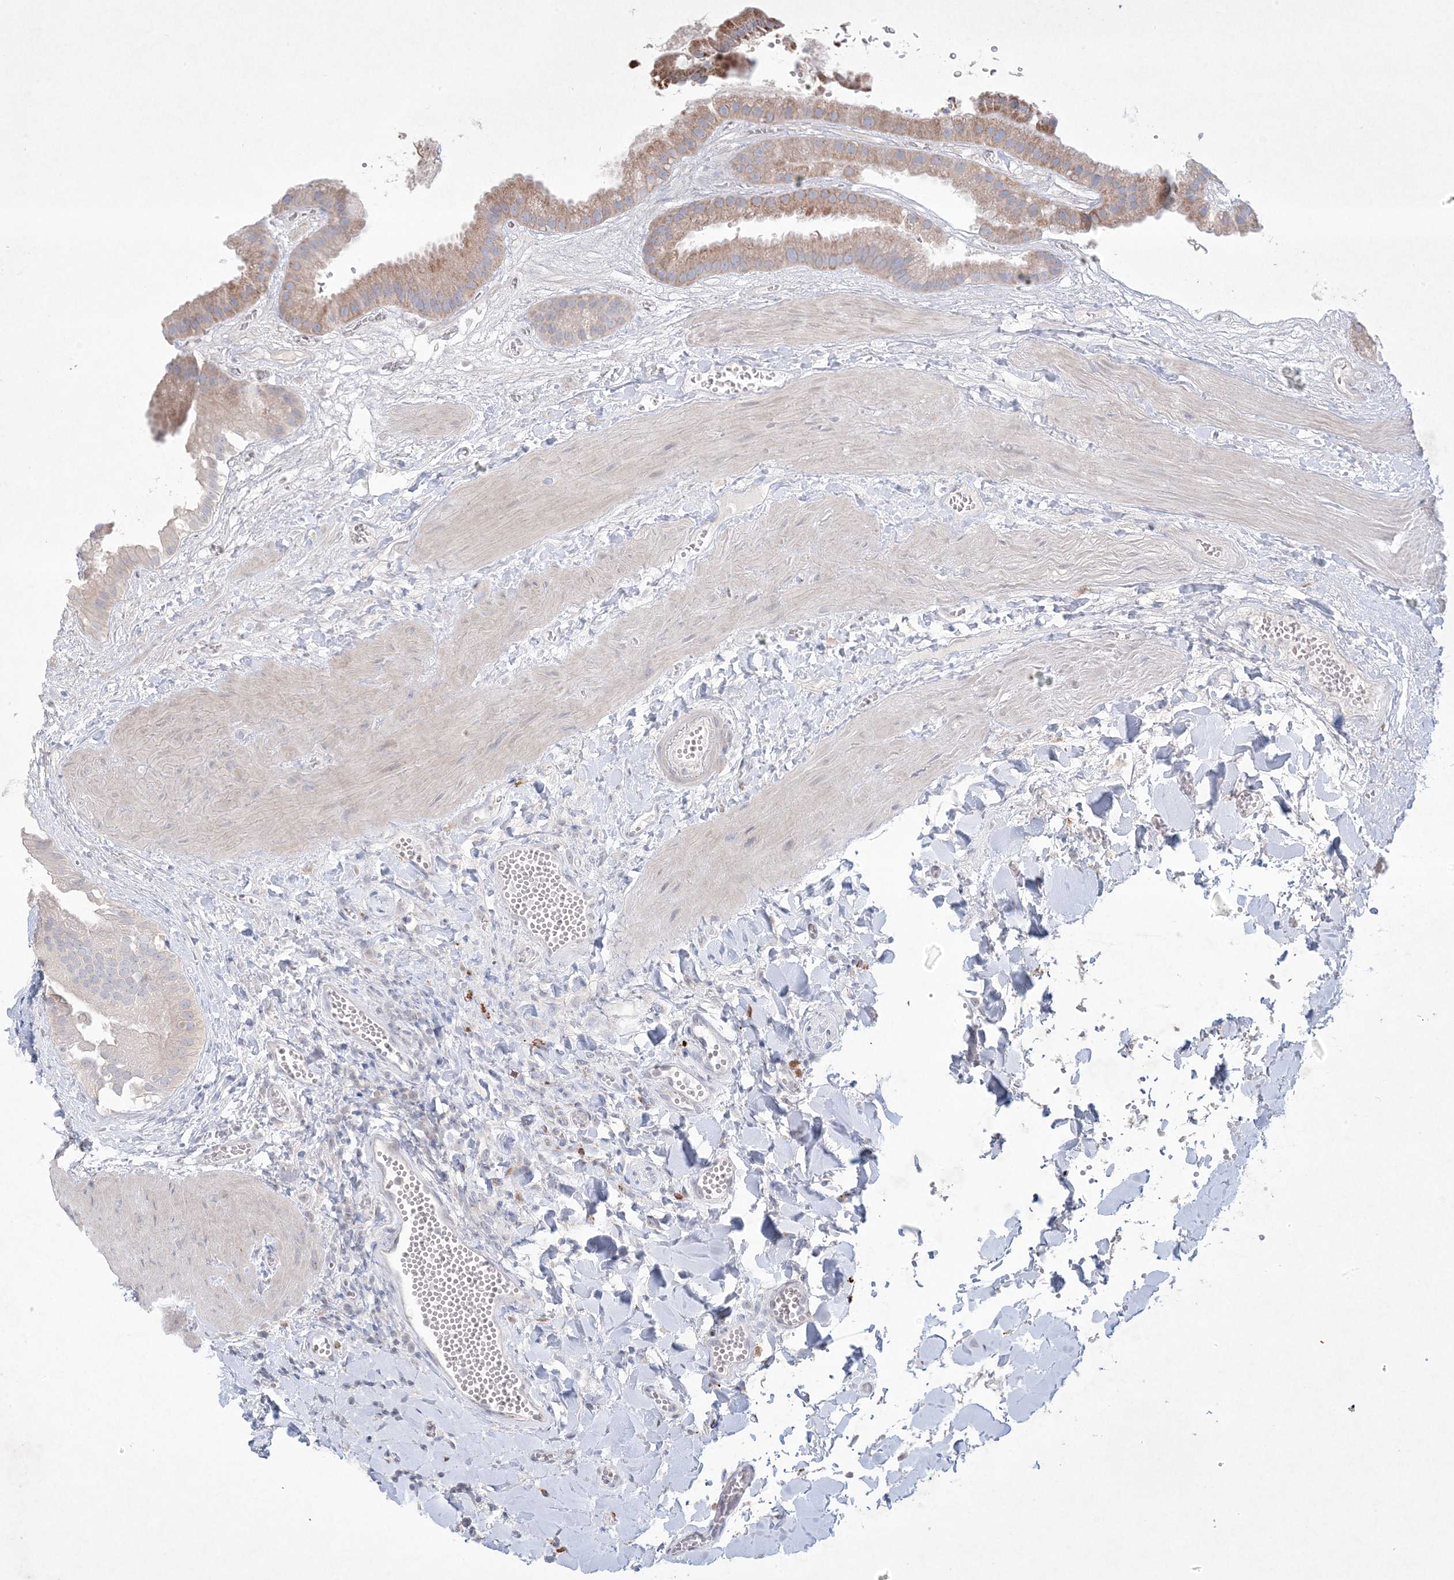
{"staining": {"intensity": "weak", "quantity": ">75%", "location": "cytoplasmic/membranous"}, "tissue": "gallbladder", "cell_type": "Glandular cells", "image_type": "normal", "snomed": [{"axis": "morphology", "description": "Normal tissue, NOS"}, {"axis": "topography", "description": "Gallbladder"}], "caption": "Protein analysis of unremarkable gallbladder demonstrates weak cytoplasmic/membranous expression in about >75% of glandular cells. The protein is shown in brown color, while the nuclei are stained blue.", "gene": "KCTD6", "patient": {"sex": "male", "age": 55}}